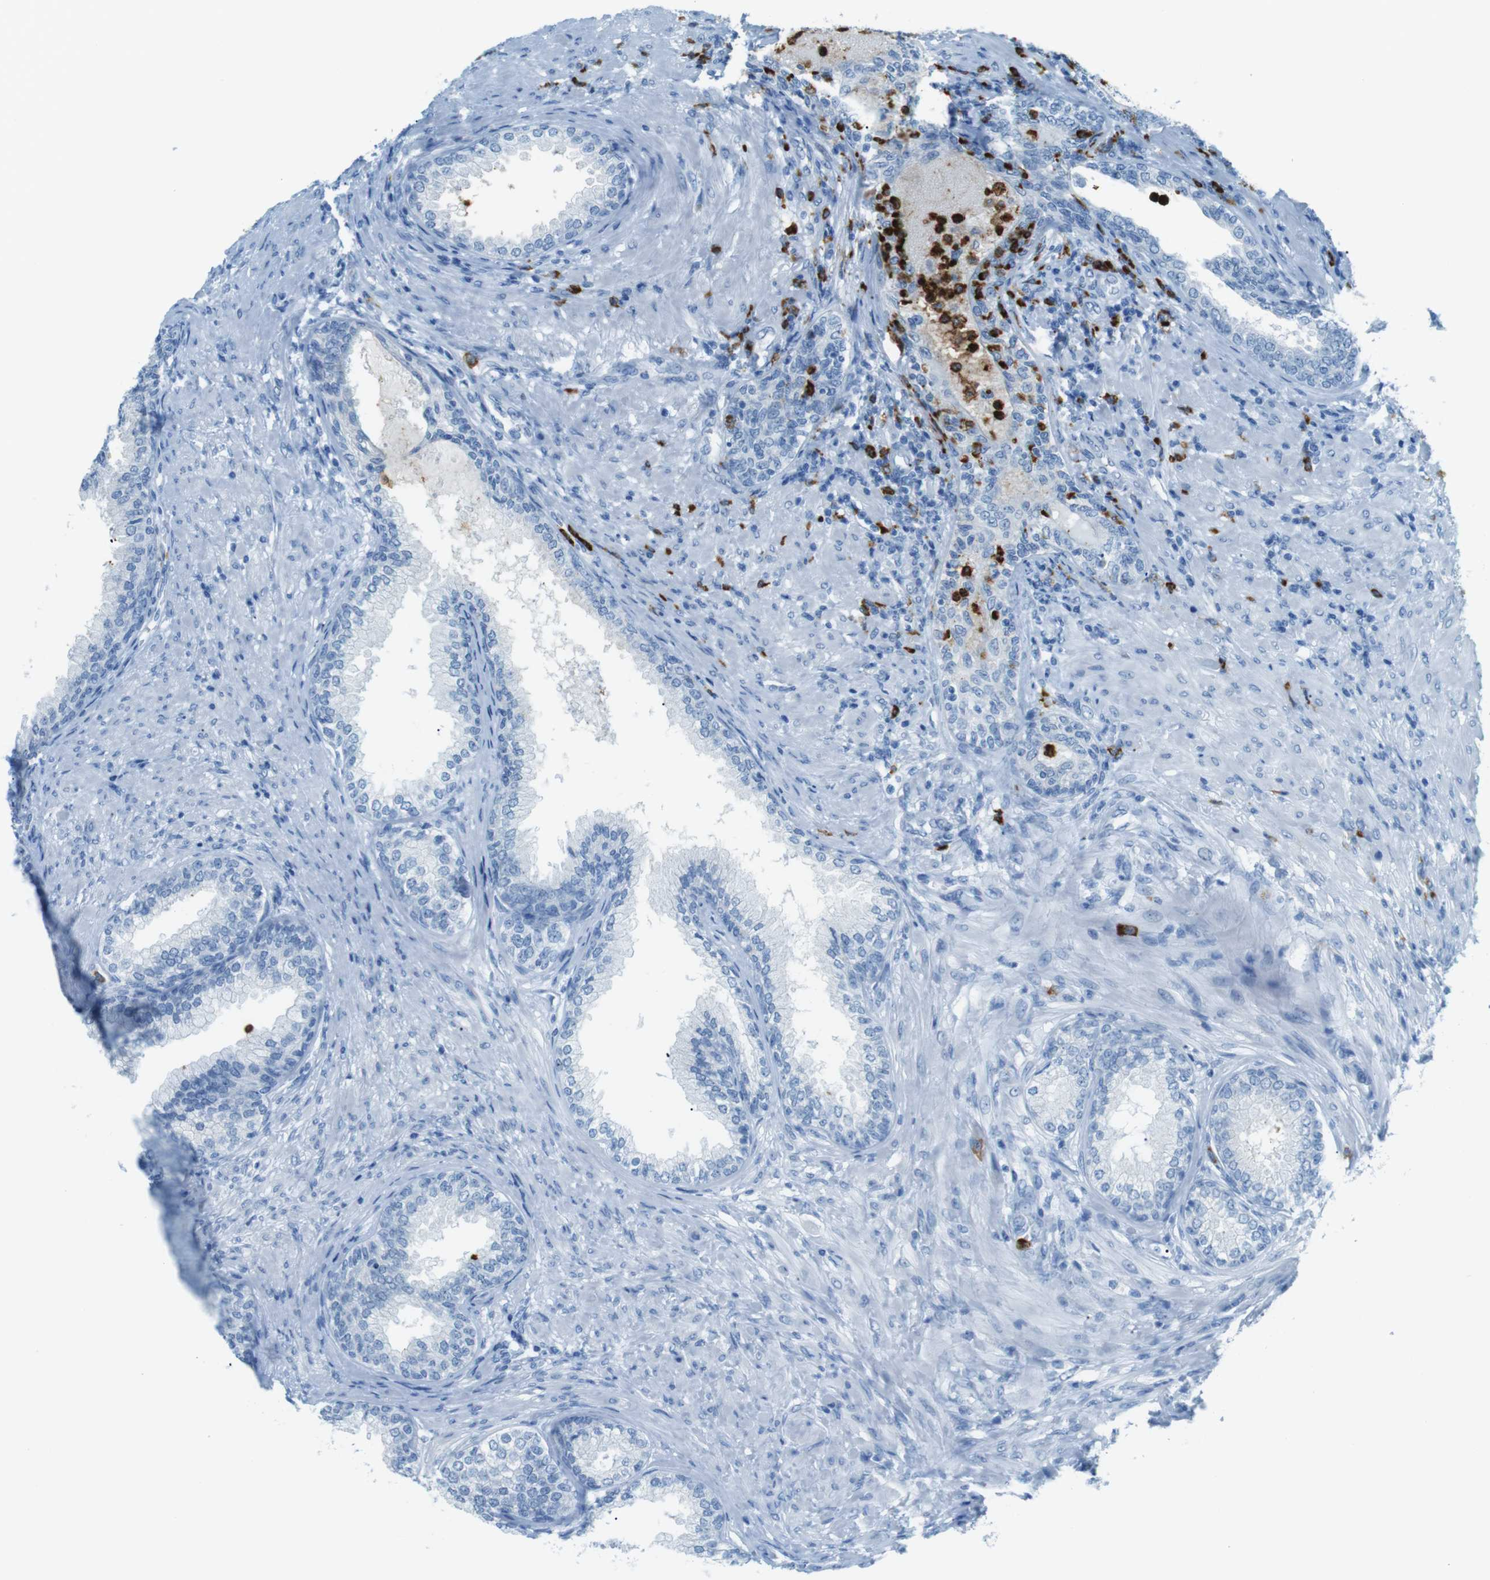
{"staining": {"intensity": "negative", "quantity": "none", "location": "none"}, "tissue": "prostate", "cell_type": "Glandular cells", "image_type": "normal", "snomed": [{"axis": "morphology", "description": "Normal tissue, NOS"}, {"axis": "topography", "description": "Prostate"}], "caption": "This is a histopathology image of immunohistochemistry (IHC) staining of unremarkable prostate, which shows no staining in glandular cells.", "gene": "MCEMP1", "patient": {"sex": "male", "age": 76}}